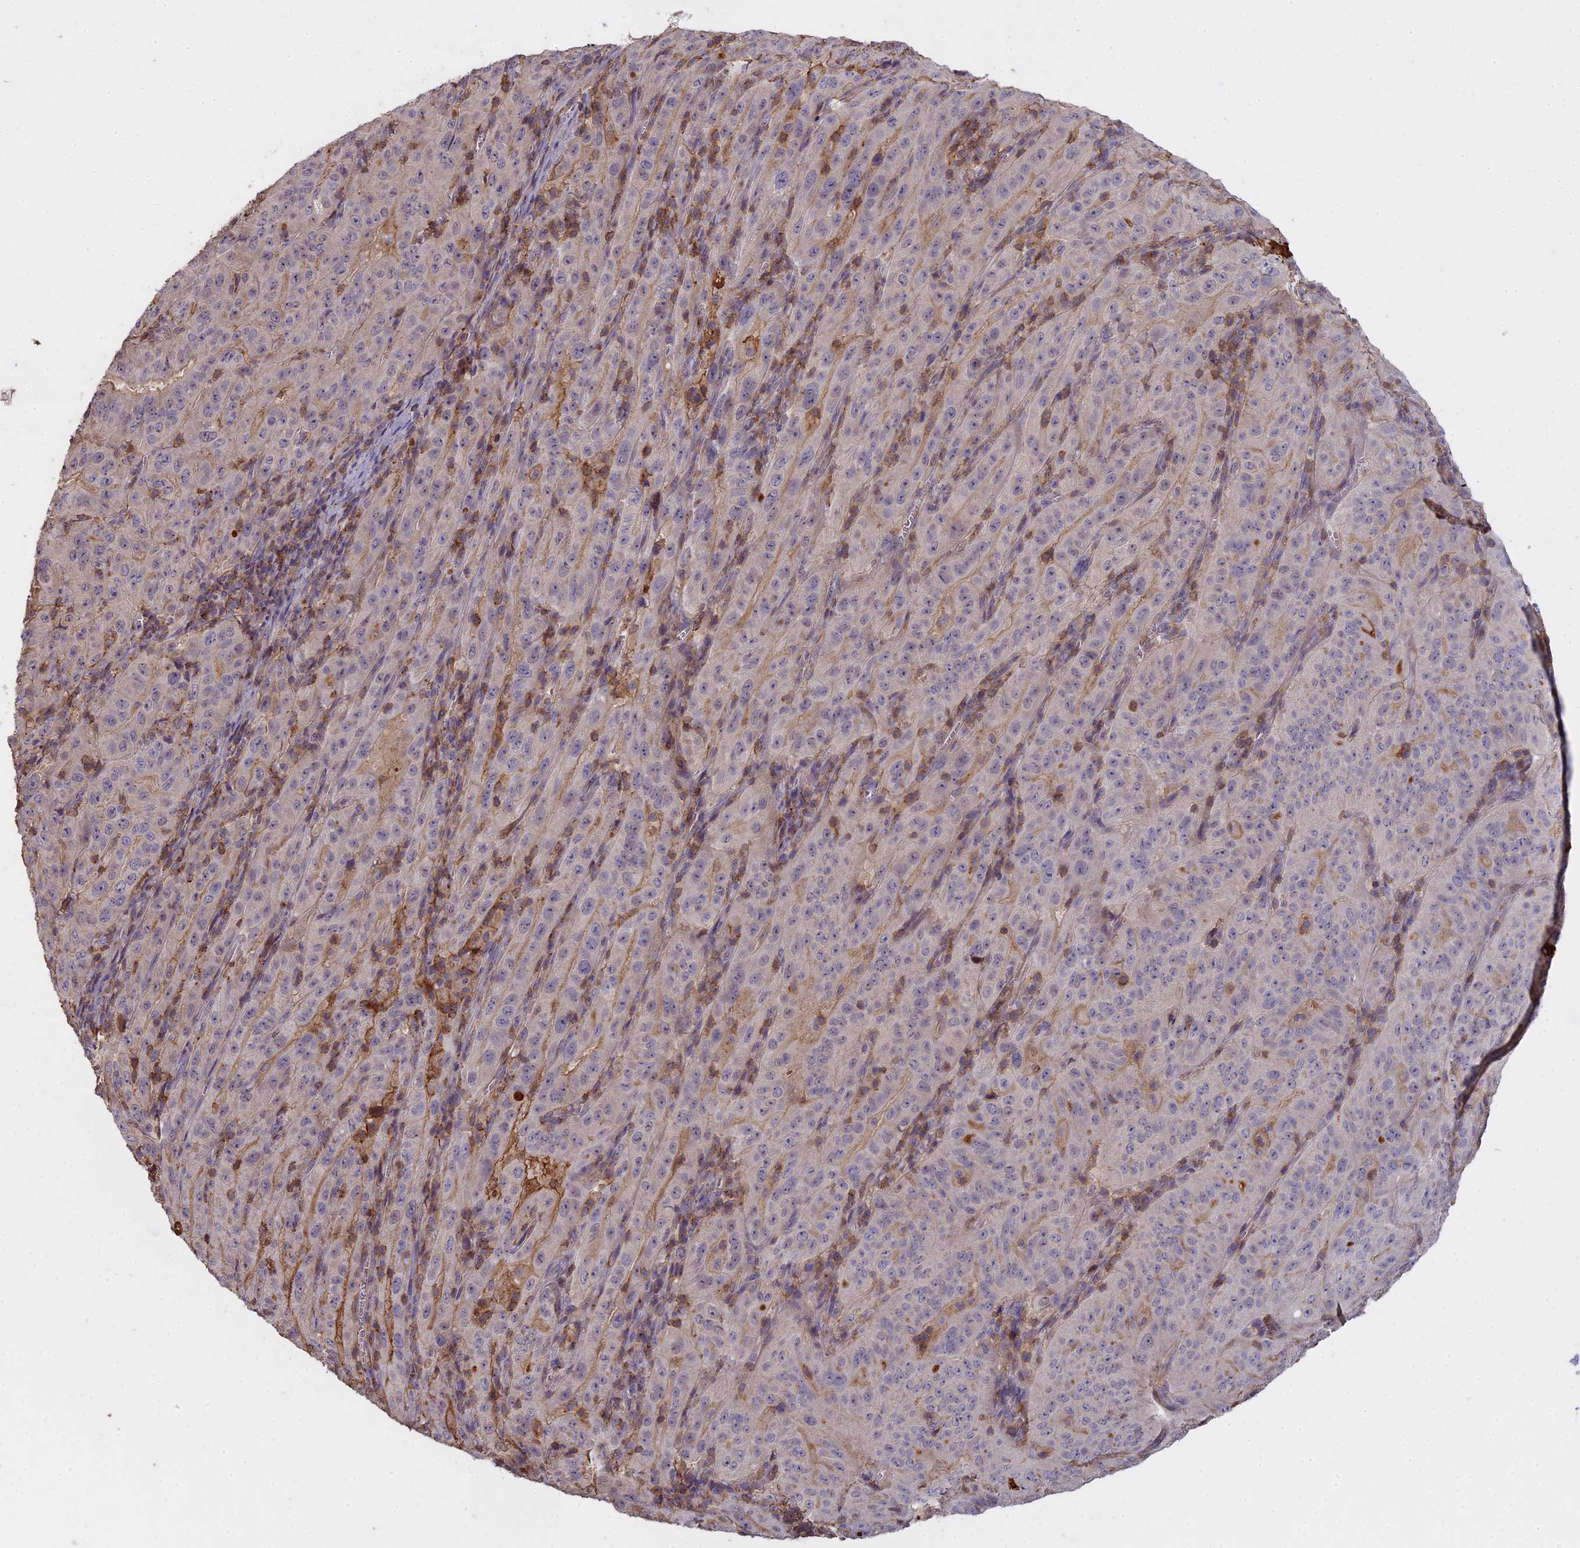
{"staining": {"intensity": "negative", "quantity": "none", "location": "none"}, "tissue": "pancreatic cancer", "cell_type": "Tumor cells", "image_type": "cancer", "snomed": [{"axis": "morphology", "description": "Adenocarcinoma, NOS"}, {"axis": "topography", "description": "Pancreas"}], "caption": "Histopathology image shows no significant protein expression in tumor cells of pancreatic cancer (adenocarcinoma).", "gene": "CFAP119", "patient": {"sex": "male", "age": 63}}